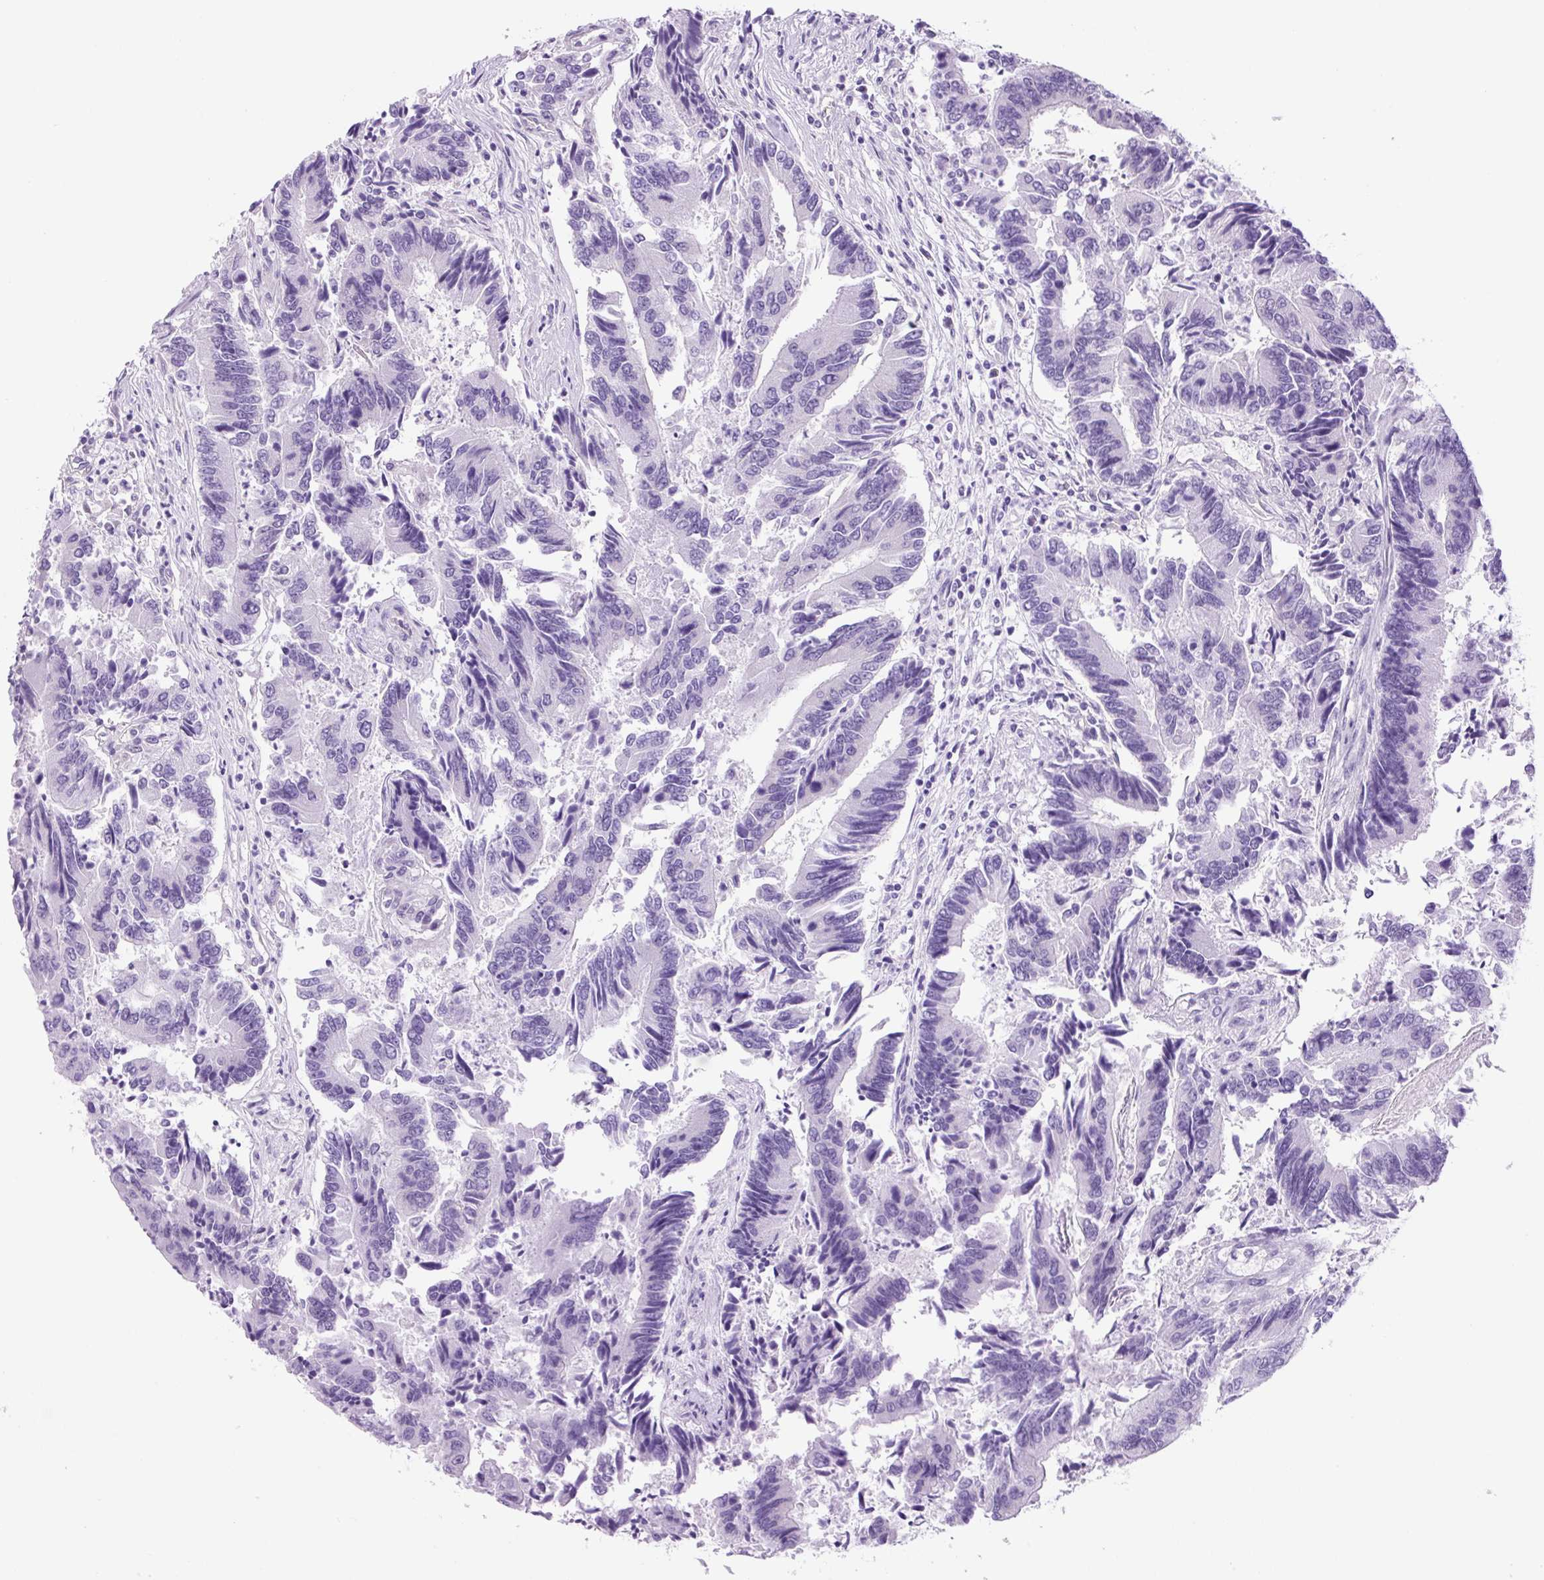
{"staining": {"intensity": "negative", "quantity": "none", "location": "none"}, "tissue": "colorectal cancer", "cell_type": "Tumor cells", "image_type": "cancer", "snomed": [{"axis": "morphology", "description": "Adenocarcinoma, NOS"}, {"axis": "topography", "description": "Colon"}], "caption": "High power microscopy photomicrograph of an immunohistochemistry (IHC) micrograph of adenocarcinoma (colorectal), revealing no significant staining in tumor cells. Nuclei are stained in blue.", "gene": "GORASP1", "patient": {"sex": "female", "age": 67}}